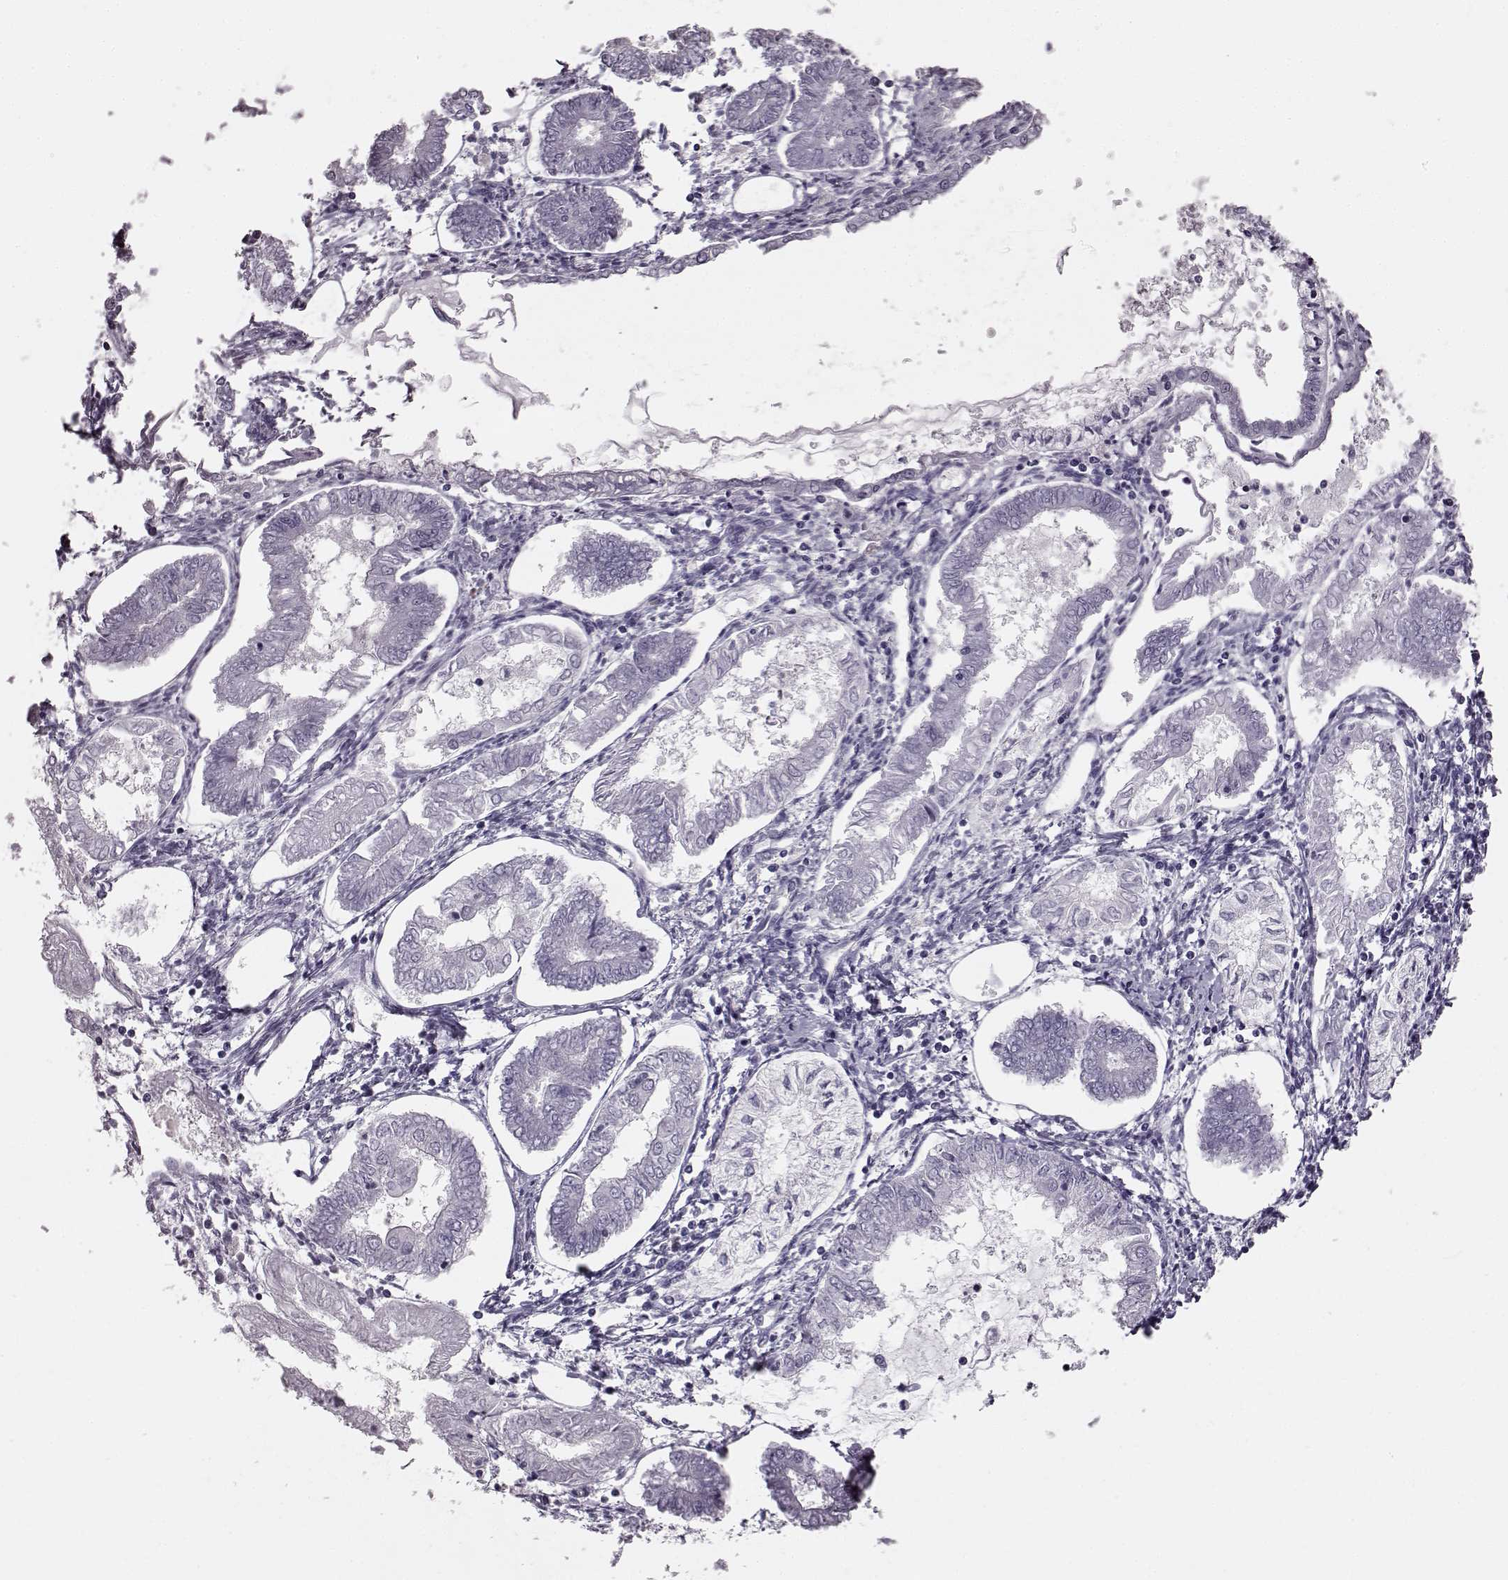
{"staining": {"intensity": "negative", "quantity": "none", "location": "none"}, "tissue": "endometrial cancer", "cell_type": "Tumor cells", "image_type": "cancer", "snomed": [{"axis": "morphology", "description": "Adenocarcinoma, NOS"}, {"axis": "topography", "description": "Endometrium"}], "caption": "Endometrial cancer (adenocarcinoma) was stained to show a protein in brown. There is no significant expression in tumor cells. (DAB immunohistochemistry with hematoxylin counter stain).", "gene": "TCHHL1", "patient": {"sex": "female", "age": 68}}